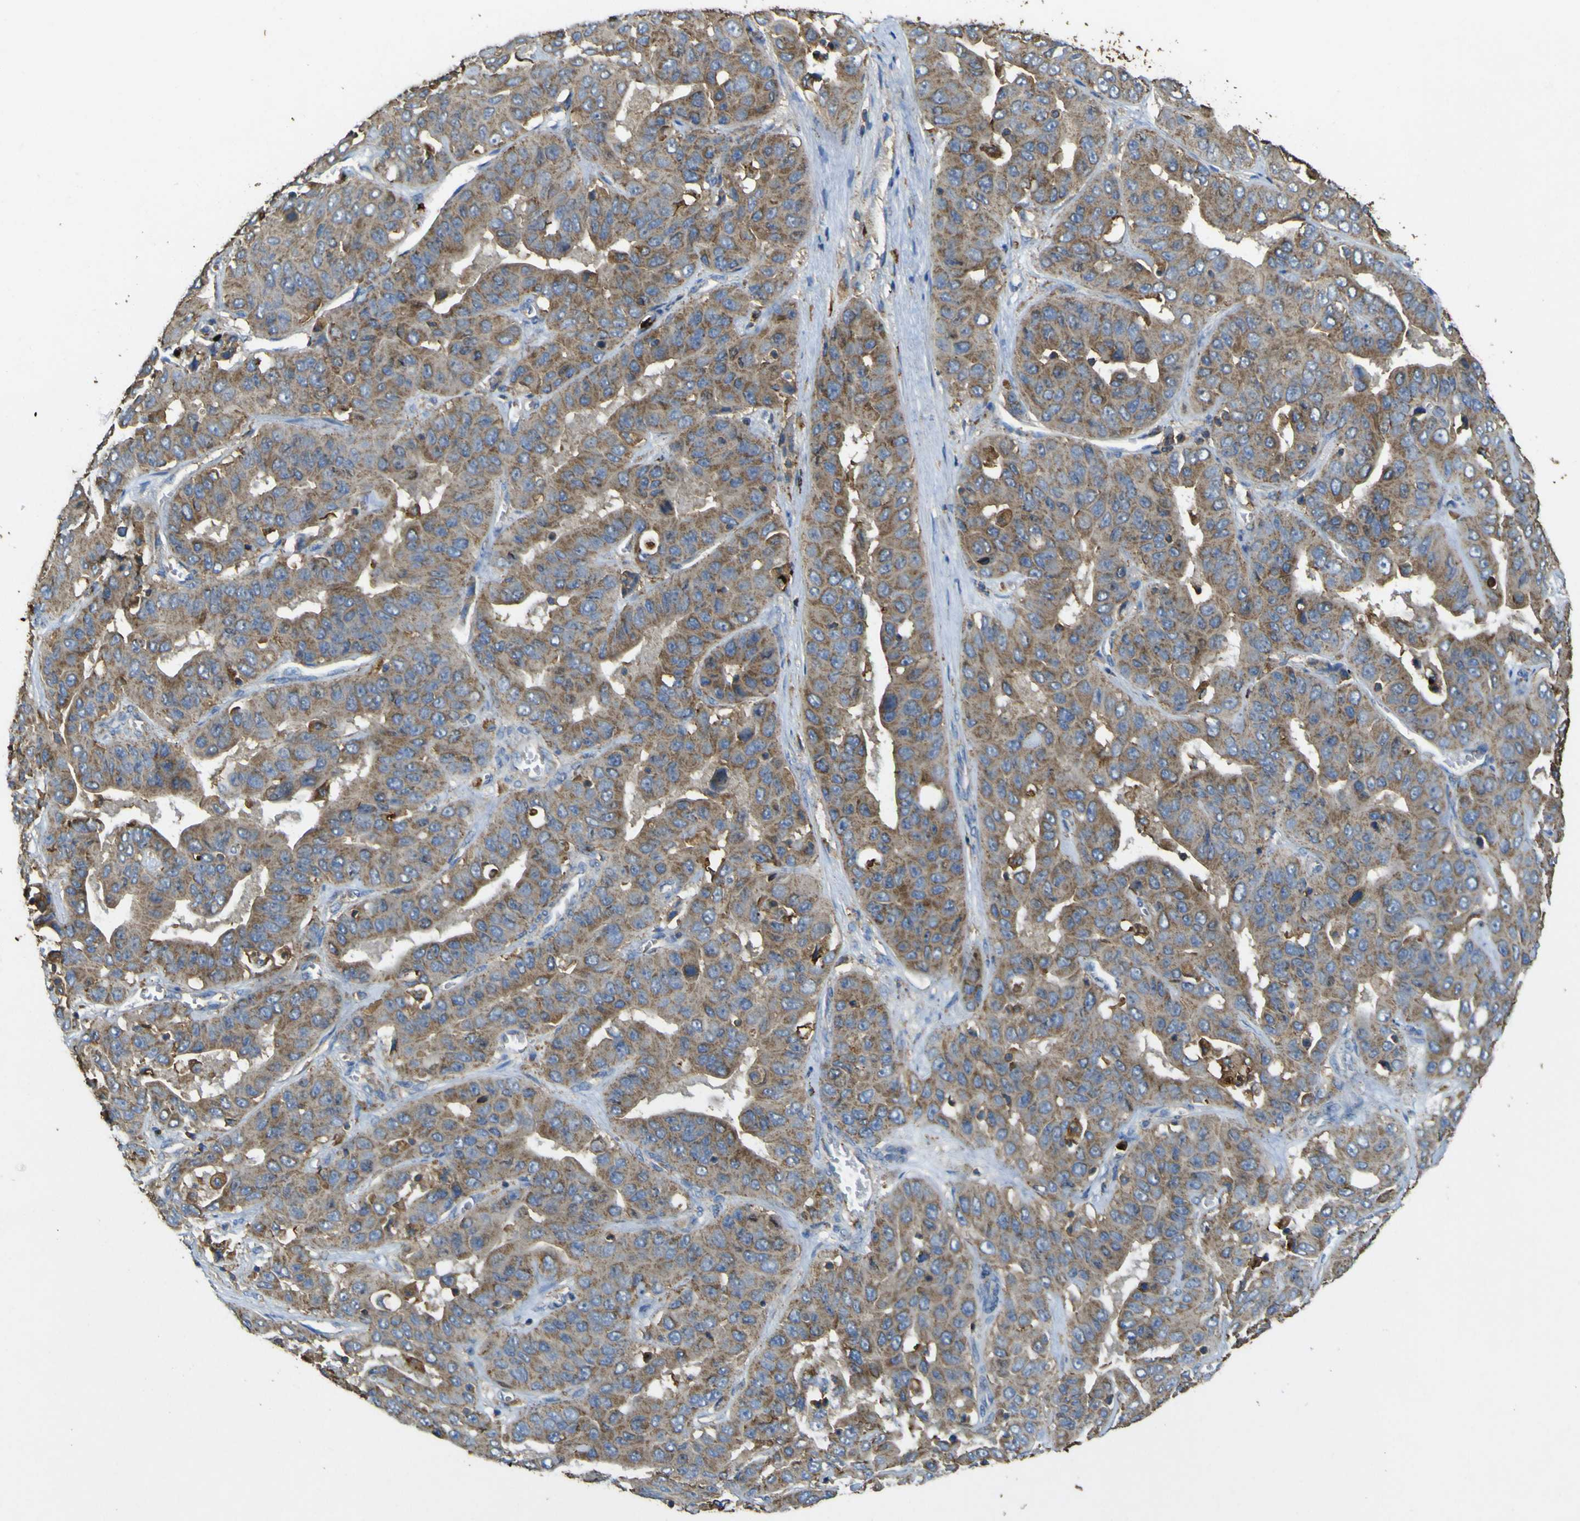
{"staining": {"intensity": "moderate", "quantity": ">75%", "location": "cytoplasmic/membranous"}, "tissue": "liver cancer", "cell_type": "Tumor cells", "image_type": "cancer", "snomed": [{"axis": "morphology", "description": "Cholangiocarcinoma"}, {"axis": "topography", "description": "Liver"}], "caption": "The histopathology image shows a brown stain indicating the presence of a protein in the cytoplasmic/membranous of tumor cells in cholangiocarcinoma (liver).", "gene": "ACSL3", "patient": {"sex": "female", "age": 52}}